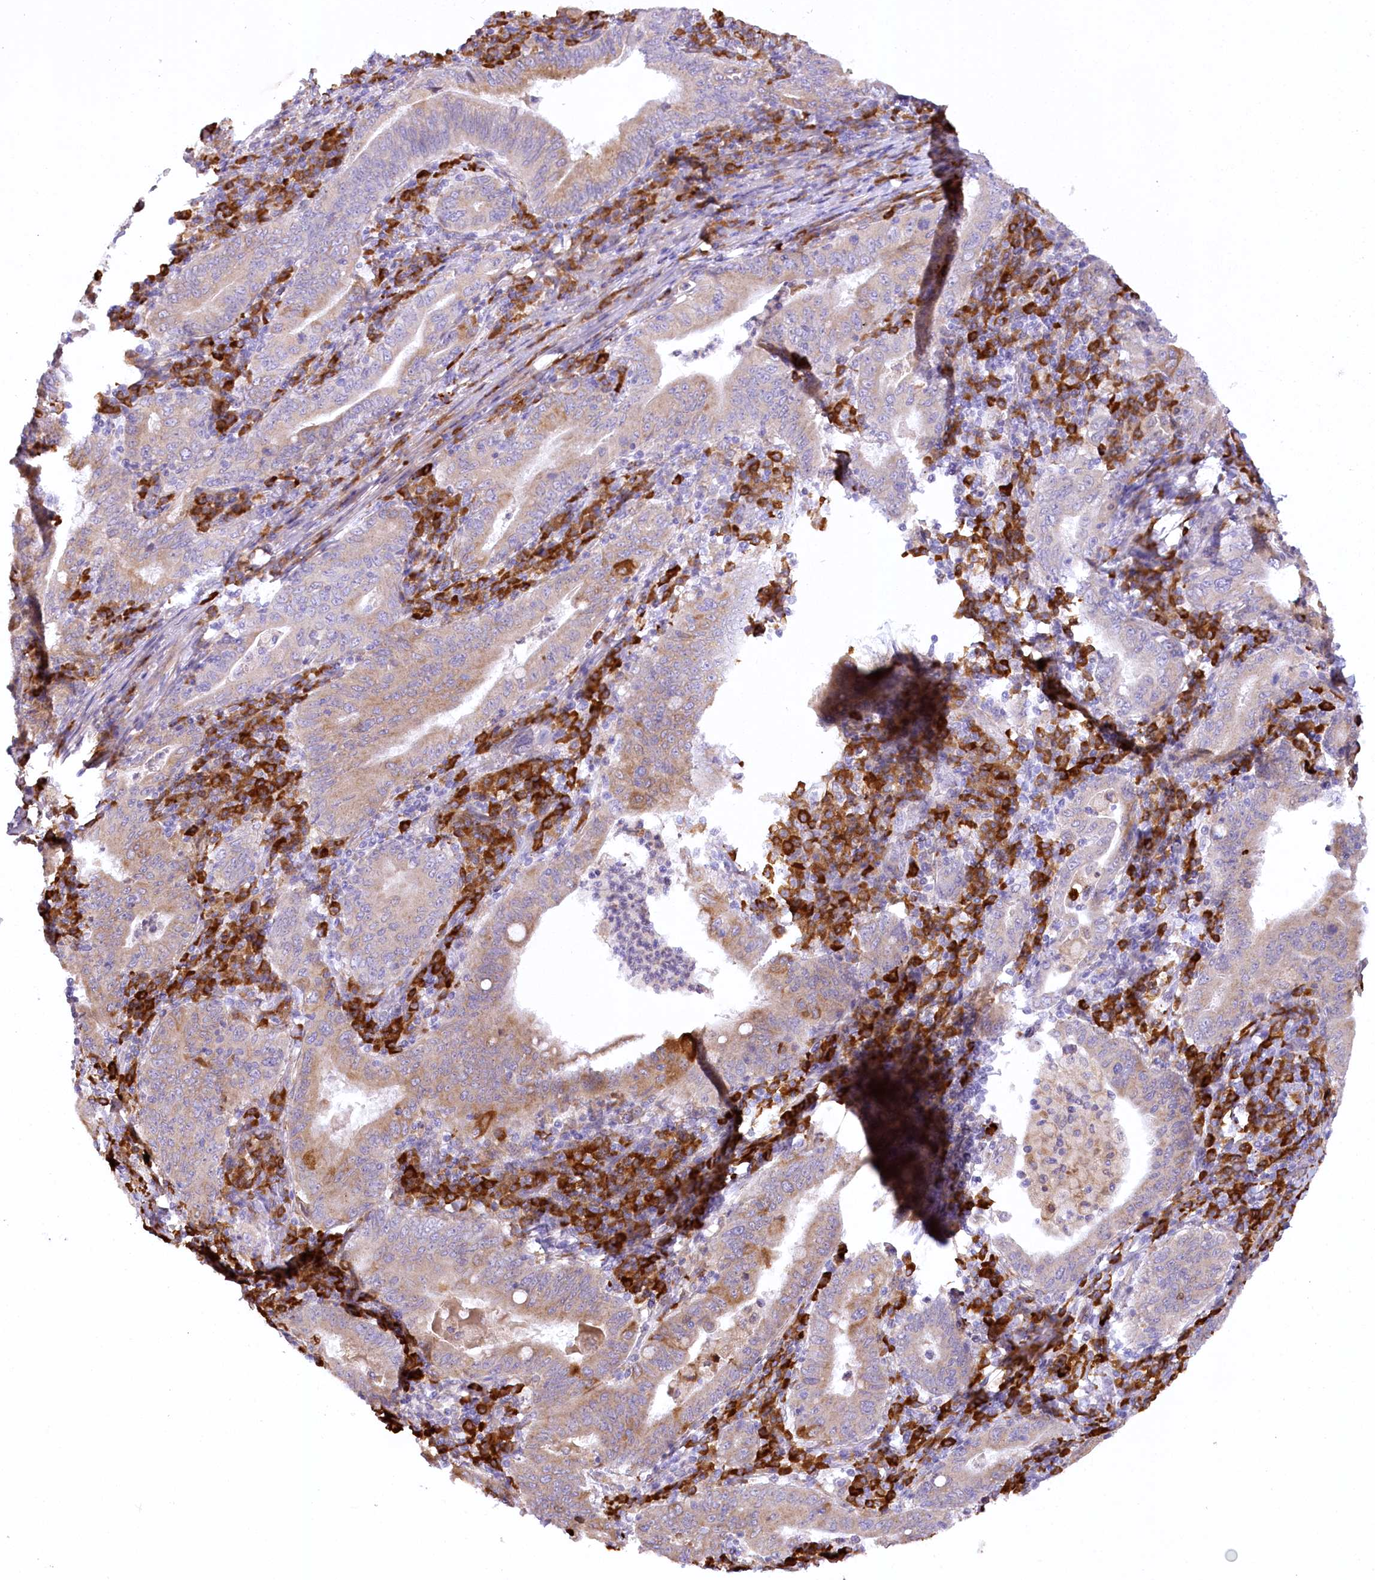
{"staining": {"intensity": "weak", "quantity": "25%-75%", "location": "cytoplasmic/membranous"}, "tissue": "stomach cancer", "cell_type": "Tumor cells", "image_type": "cancer", "snomed": [{"axis": "morphology", "description": "Normal tissue, NOS"}, {"axis": "morphology", "description": "Adenocarcinoma, NOS"}, {"axis": "topography", "description": "Esophagus"}, {"axis": "topography", "description": "Stomach, upper"}, {"axis": "topography", "description": "Peripheral nerve tissue"}], "caption": "Protein expression by immunohistochemistry (IHC) shows weak cytoplasmic/membranous positivity in approximately 25%-75% of tumor cells in stomach cancer (adenocarcinoma). (brown staining indicates protein expression, while blue staining denotes nuclei).", "gene": "NCKAP5", "patient": {"sex": "male", "age": 62}}